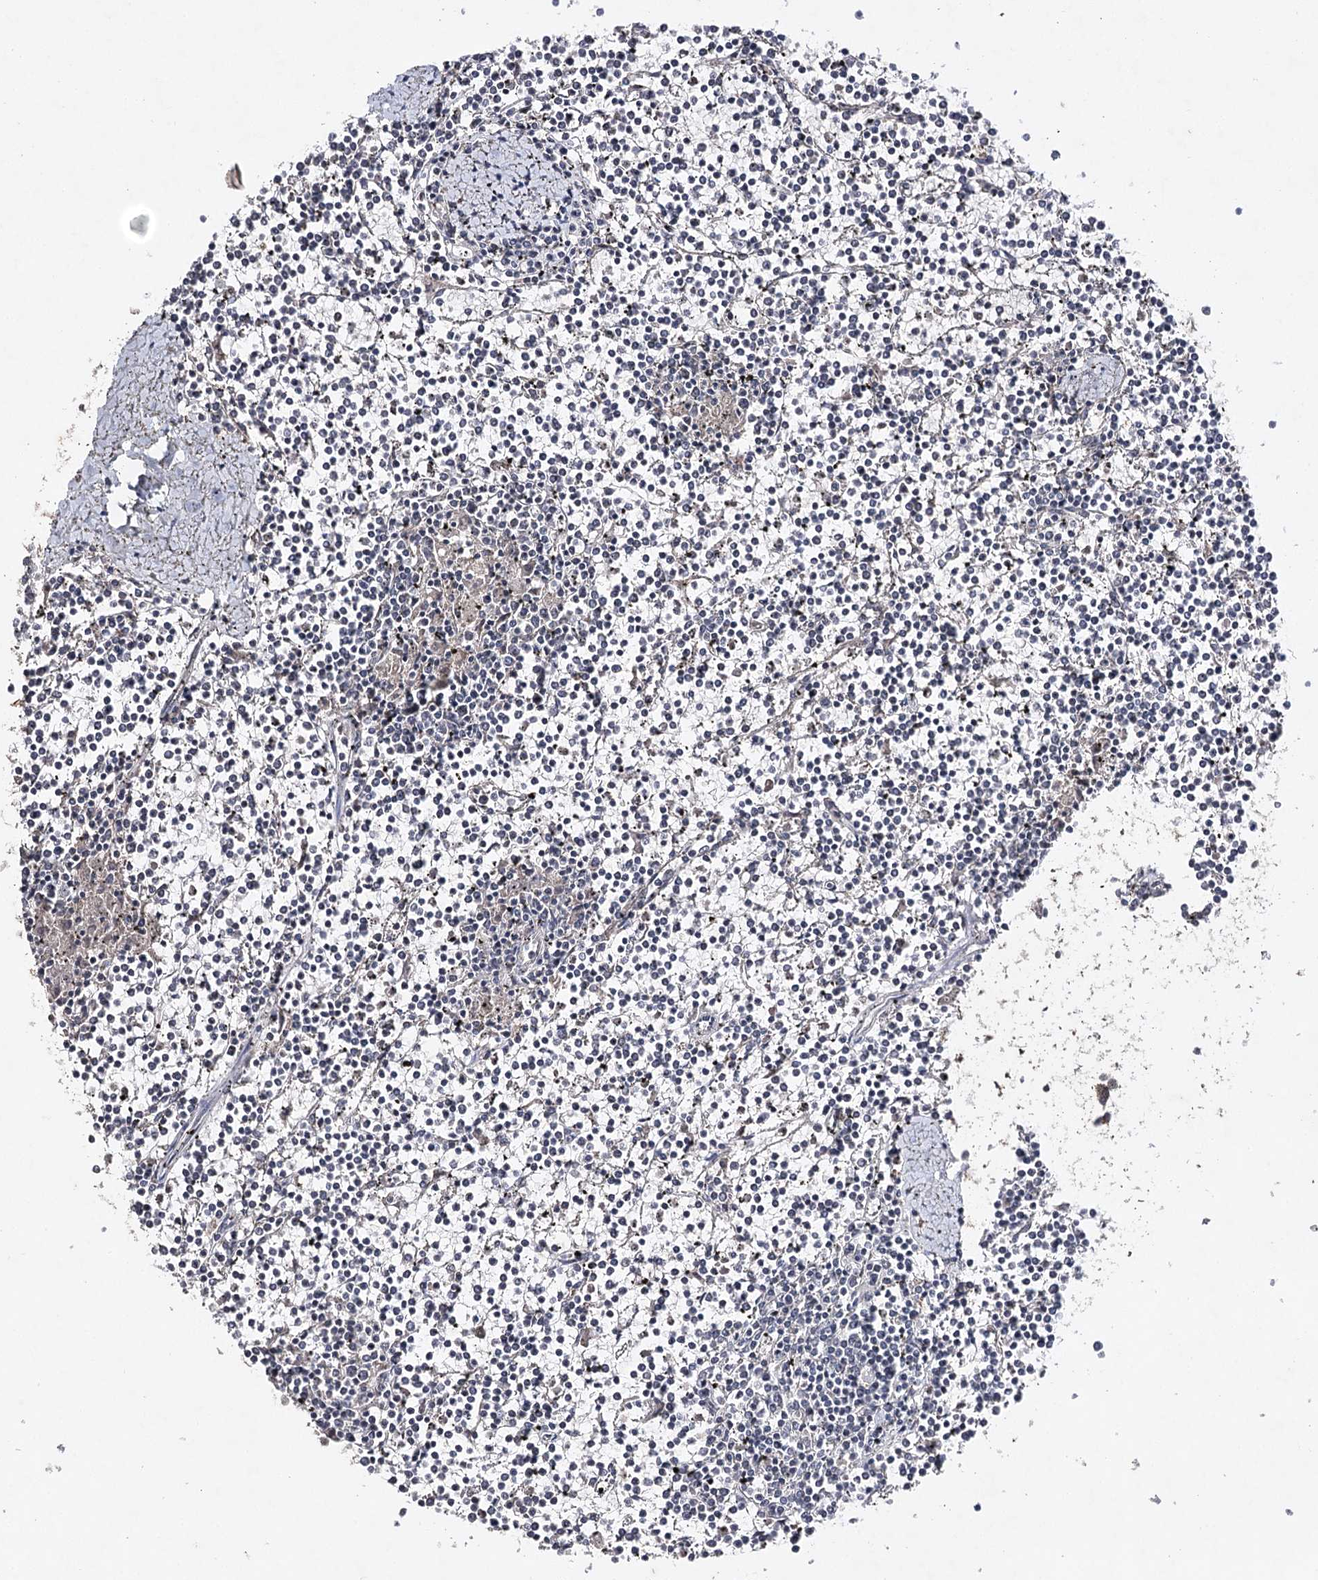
{"staining": {"intensity": "negative", "quantity": "none", "location": "none"}, "tissue": "lymphoma", "cell_type": "Tumor cells", "image_type": "cancer", "snomed": [{"axis": "morphology", "description": "Malignant lymphoma, non-Hodgkin's type, Low grade"}, {"axis": "topography", "description": "Spleen"}], "caption": "Malignant lymphoma, non-Hodgkin's type (low-grade) stained for a protein using immunohistochemistry reveals no staining tumor cells.", "gene": "SYNGR3", "patient": {"sex": "female", "age": 19}}